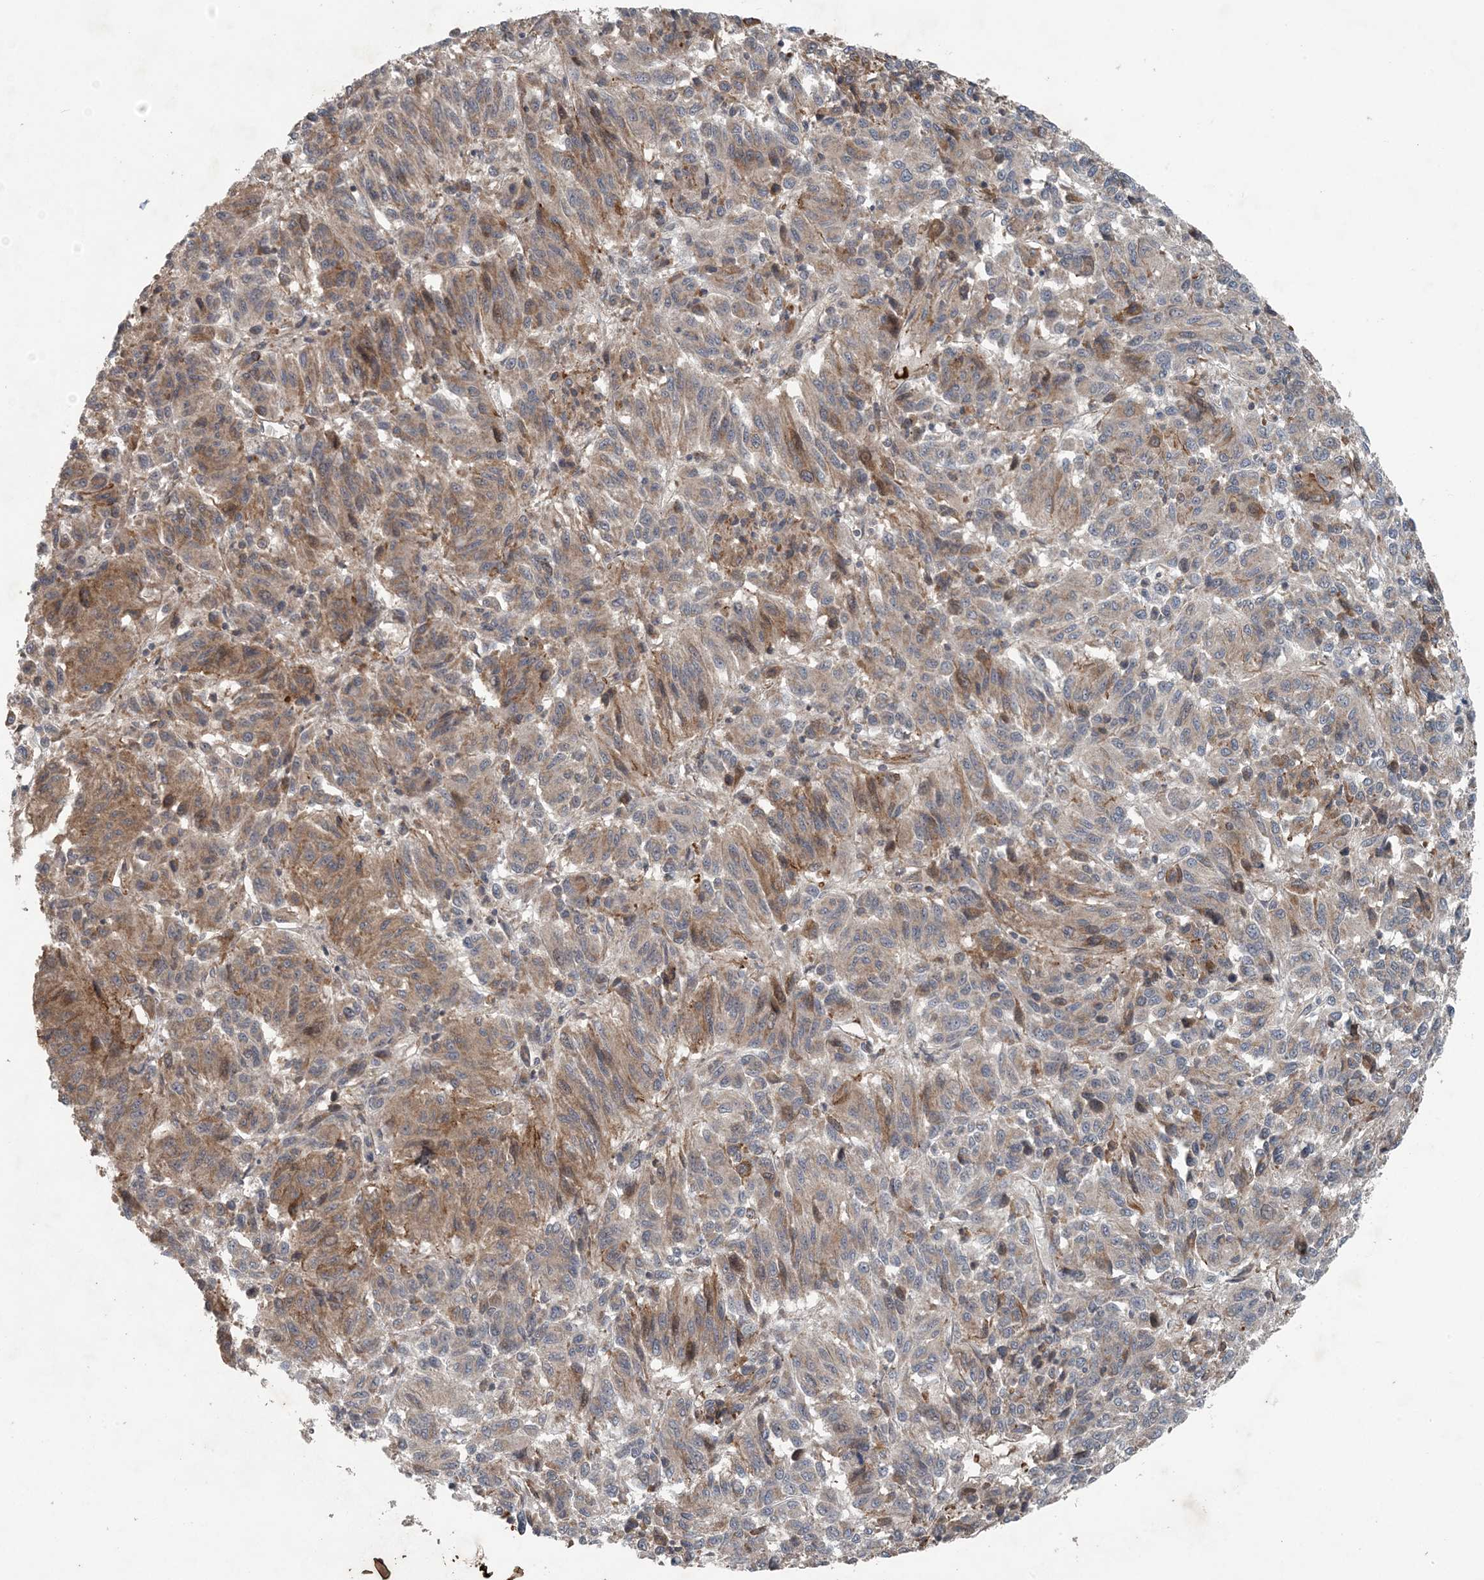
{"staining": {"intensity": "weak", "quantity": "25%-75%", "location": "cytoplasmic/membranous"}, "tissue": "melanoma", "cell_type": "Tumor cells", "image_type": "cancer", "snomed": [{"axis": "morphology", "description": "Malignant melanoma, Metastatic site"}, {"axis": "topography", "description": "Lung"}], "caption": "There is low levels of weak cytoplasmic/membranous positivity in tumor cells of malignant melanoma (metastatic site), as demonstrated by immunohistochemical staining (brown color).", "gene": "MYO9B", "patient": {"sex": "male", "age": 64}}